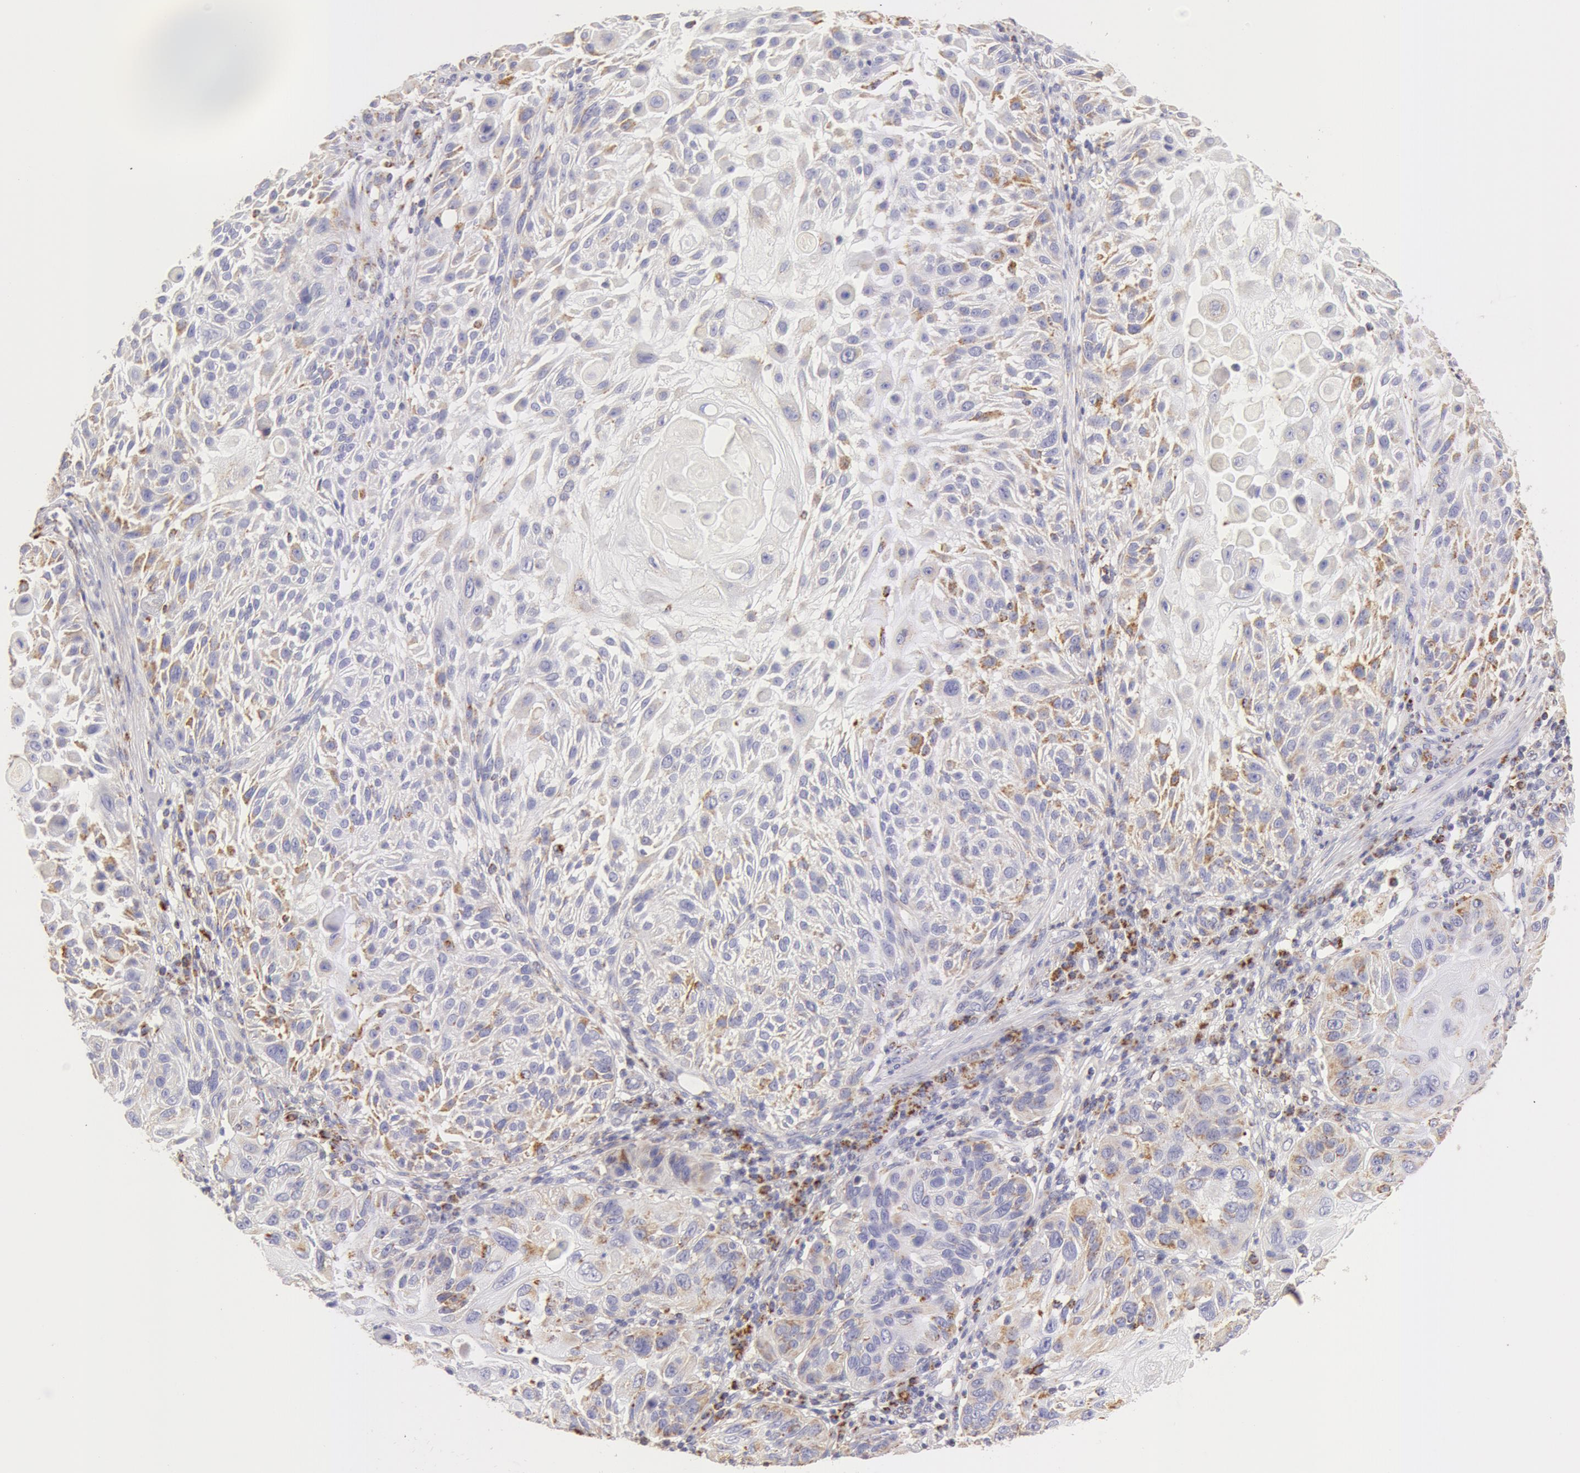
{"staining": {"intensity": "moderate", "quantity": "<25%", "location": "cytoplasmic/membranous"}, "tissue": "skin cancer", "cell_type": "Tumor cells", "image_type": "cancer", "snomed": [{"axis": "morphology", "description": "Squamous cell carcinoma, NOS"}, {"axis": "topography", "description": "Skin"}], "caption": "This micrograph exhibits immunohistochemistry staining of skin cancer (squamous cell carcinoma), with low moderate cytoplasmic/membranous expression in about <25% of tumor cells.", "gene": "ATP5F1B", "patient": {"sex": "female", "age": 89}}